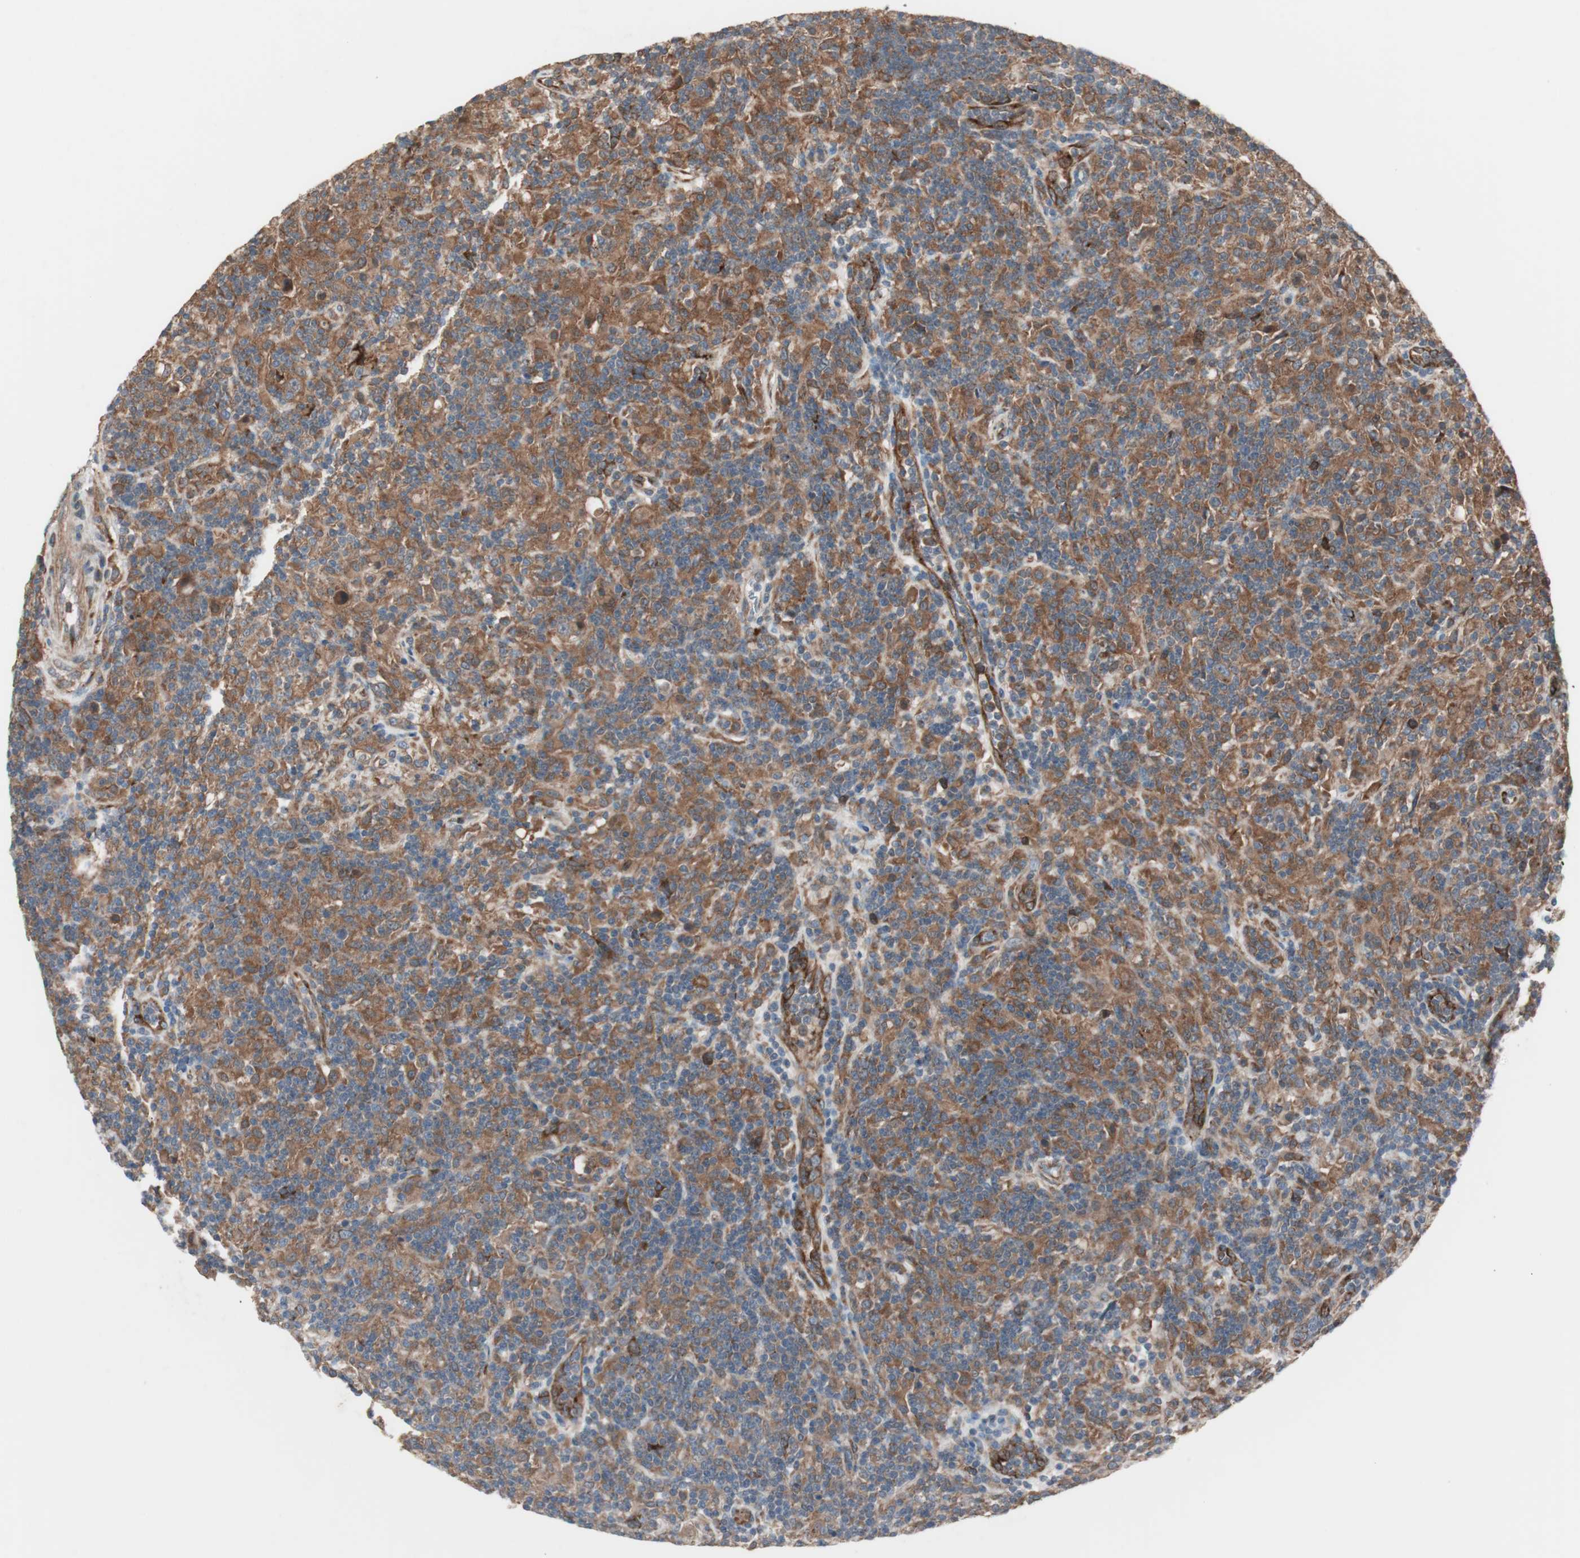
{"staining": {"intensity": "moderate", "quantity": ">75%", "location": "cytoplasmic/membranous"}, "tissue": "lymphoma", "cell_type": "Tumor cells", "image_type": "cancer", "snomed": [{"axis": "morphology", "description": "Hodgkin's disease, NOS"}, {"axis": "topography", "description": "Lymph node"}], "caption": "A photomicrograph of human Hodgkin's disease stained for a protein demonstrates moderate cytoplasmic/membranous brown staining in tumor cells.", "gene": "STAB1", "patient": {"sex": "male", "age": 70}}